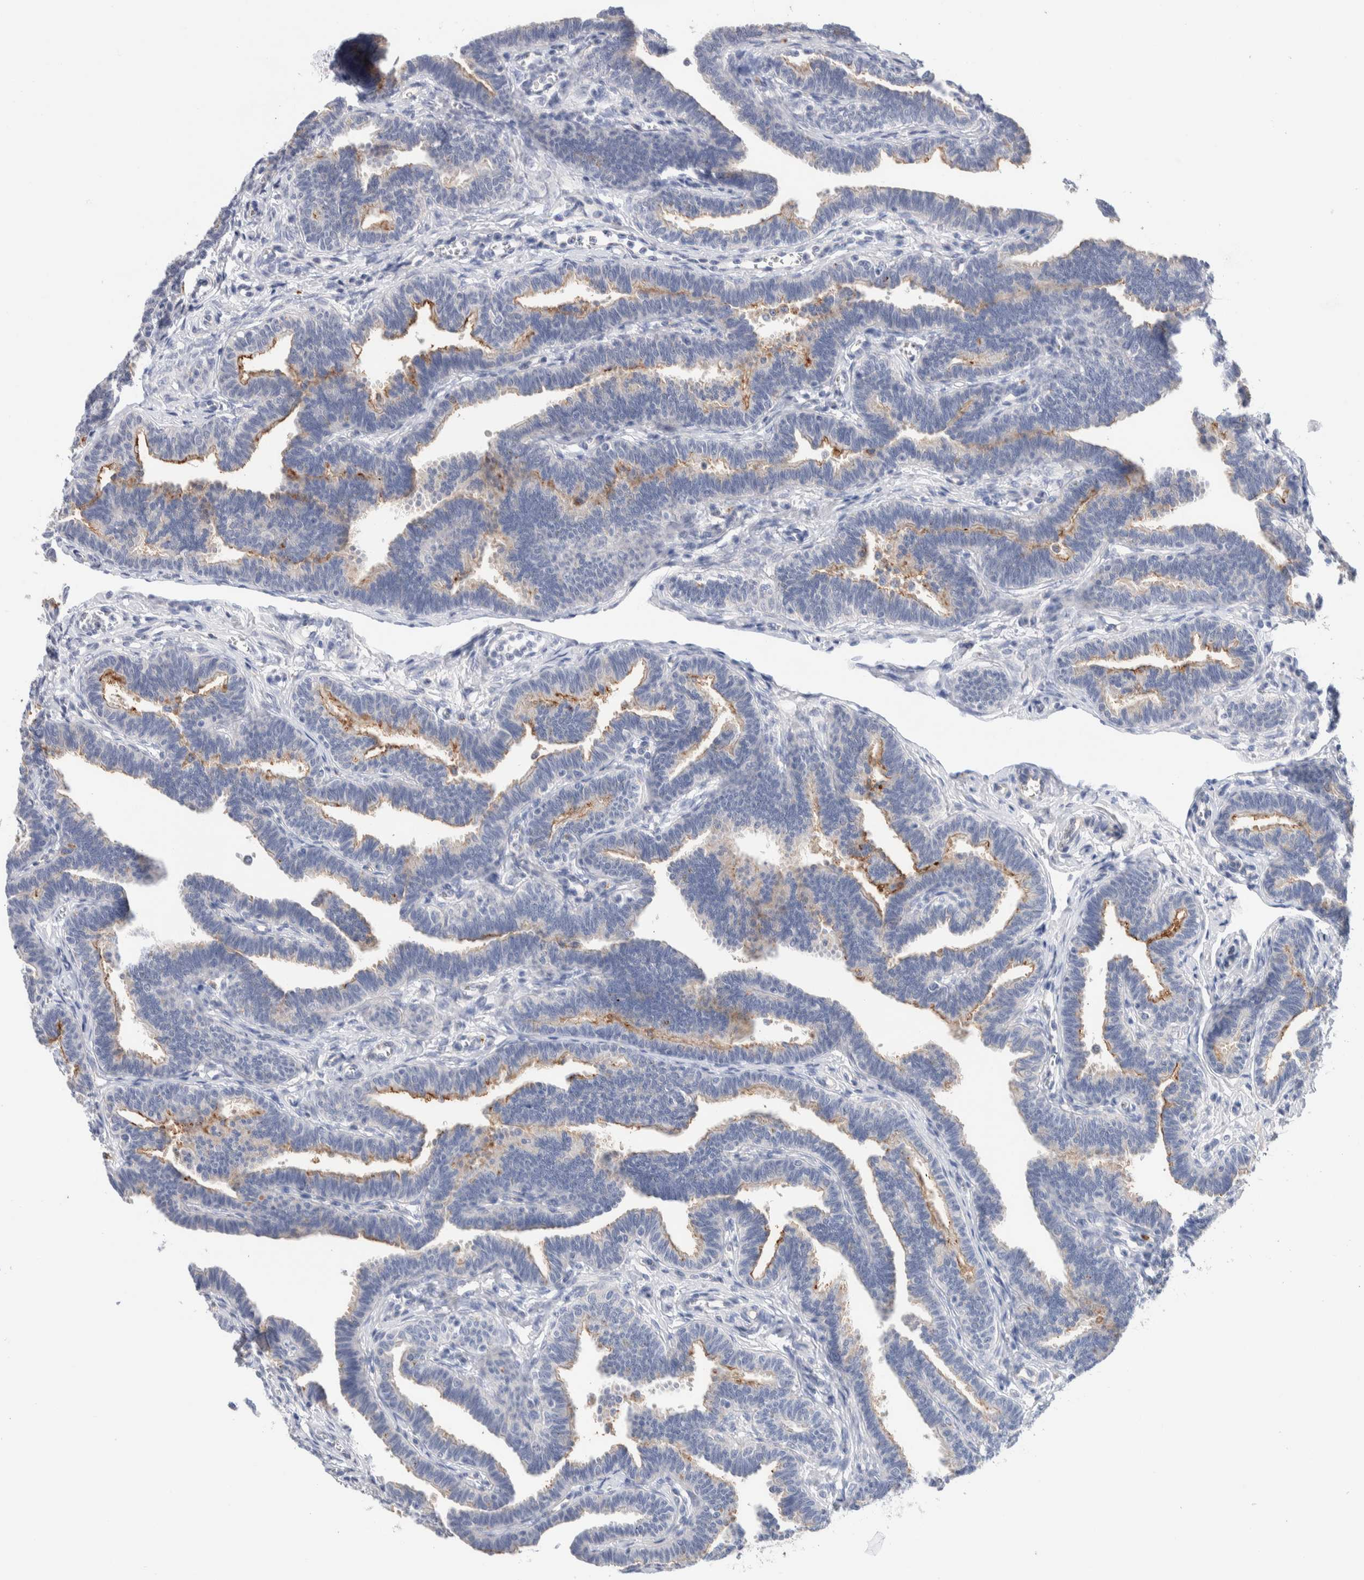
{"staining": {"intensity": "moderate", "quantity": "25%-75%", "location": "cytoplasmic/membranous"}, "tissue": "fallopian tube", "cell_type": "Glandular cells", "image_type": "normal", "snomed": [{"axis": "morphology", "description": "Normal tissue, NOS"}, {"axis": "topography", "description": "Fallopian tube"}, {"axis": "topography", "description": "Ovary"}], "caption": "This image displays immunohistochemistry staining of unremarkable human fallopian tube, with medium moderate cytoplasmic/membranous positivity in approximately 25%-75% of glandular cells.", "gene": "METRNL", "patient": {"sex": "female", "age": 23}}